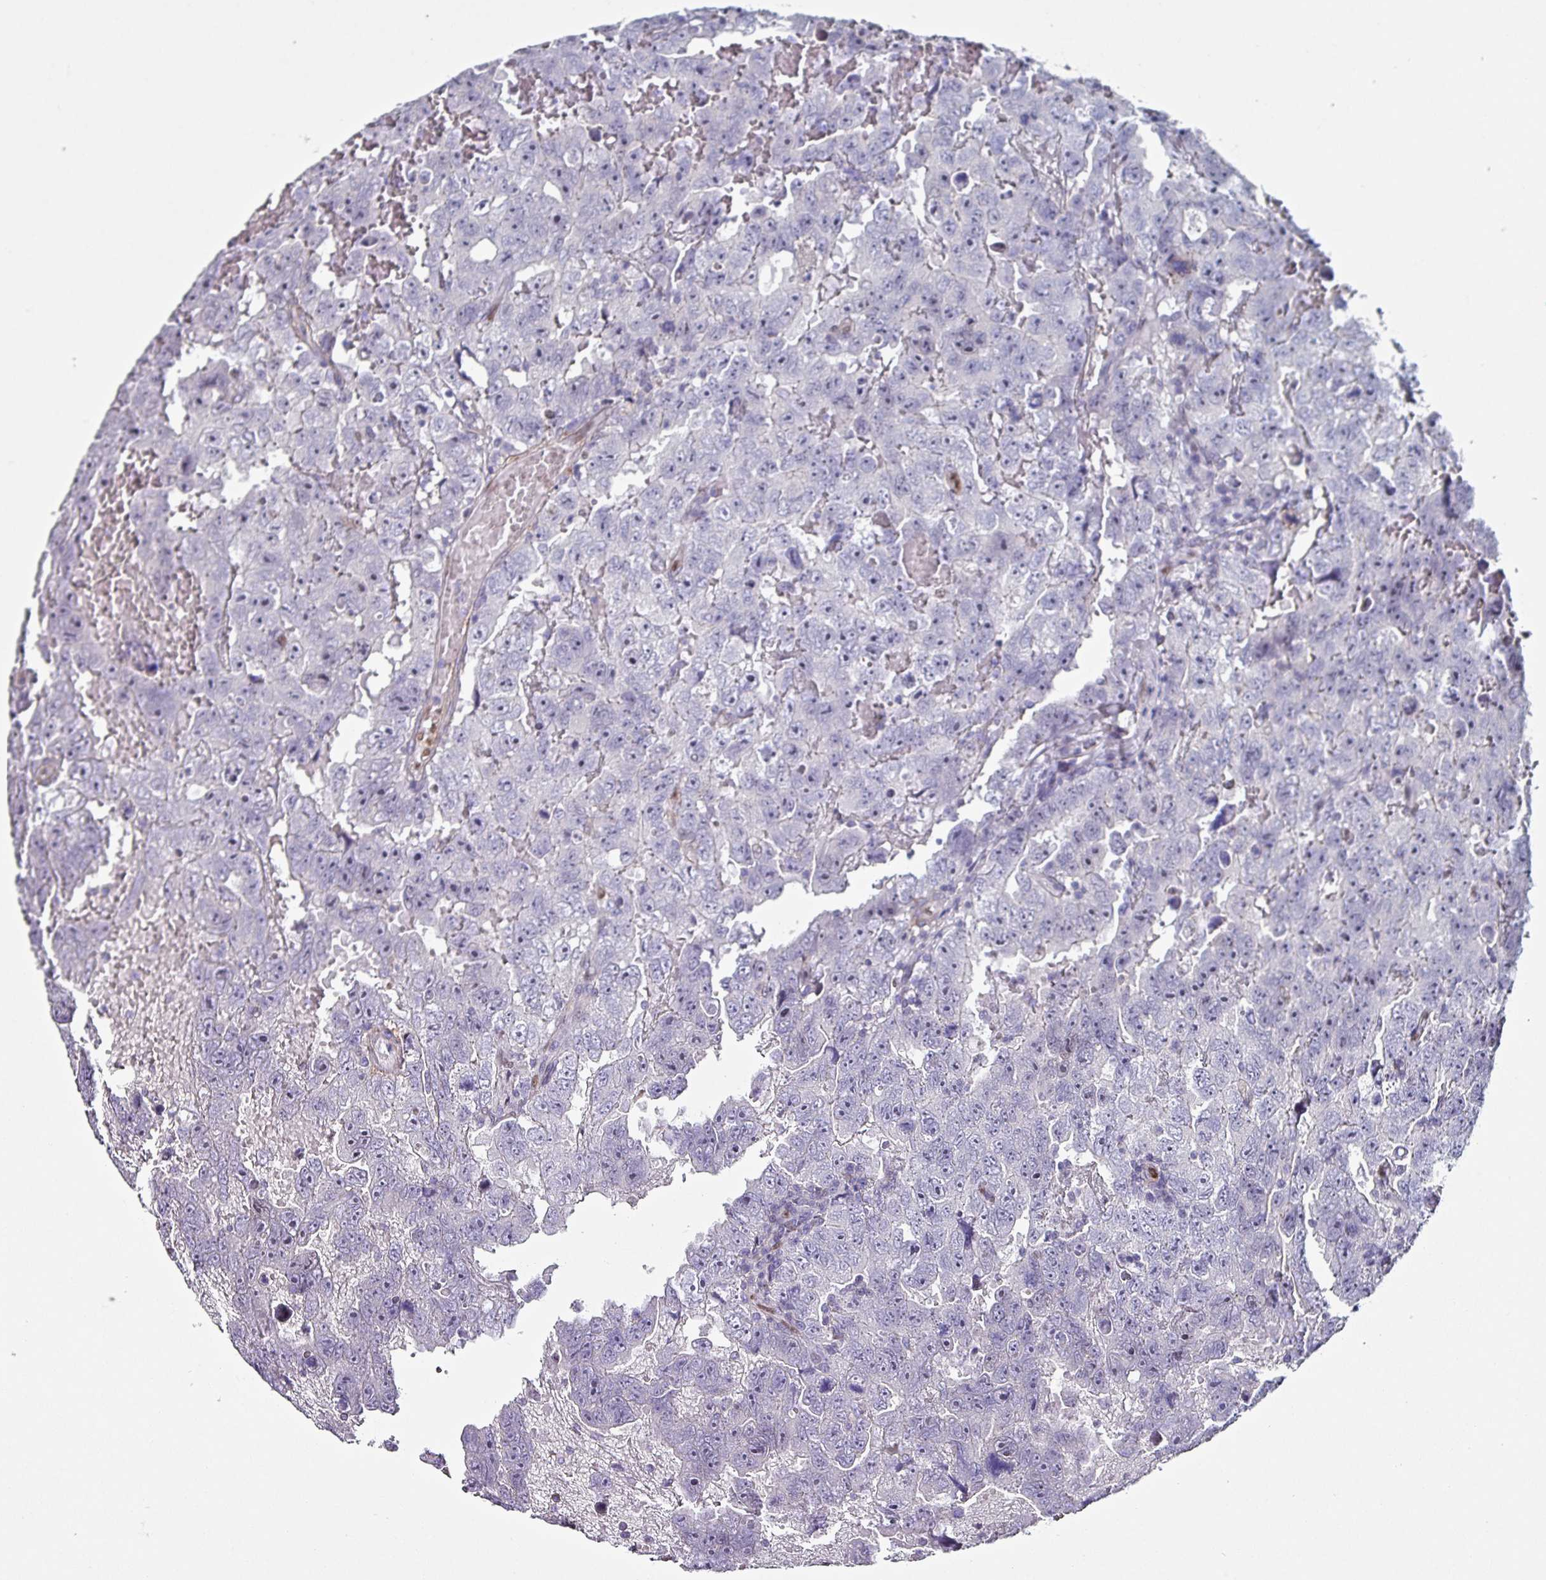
{"staining": {"intensity": "negative", "quantity": "none", "location": "none"}, "tissue": "testis cancer", "cell_type": "Tumor cells", "image_type": "cancer", "snomed": [{"axis": "morphology", "description": "Carcinoma, Embryonal, NOS"}, {"axis": "topography", "description": "Testis"}], "caption": "High power microscopy histopathology image of an IHC image of testis cancer, revealing no significant staining in tumor cells.", "gene": "ZNF816-ZNF321P", "patient": {"sex": "male", "age": 45}}